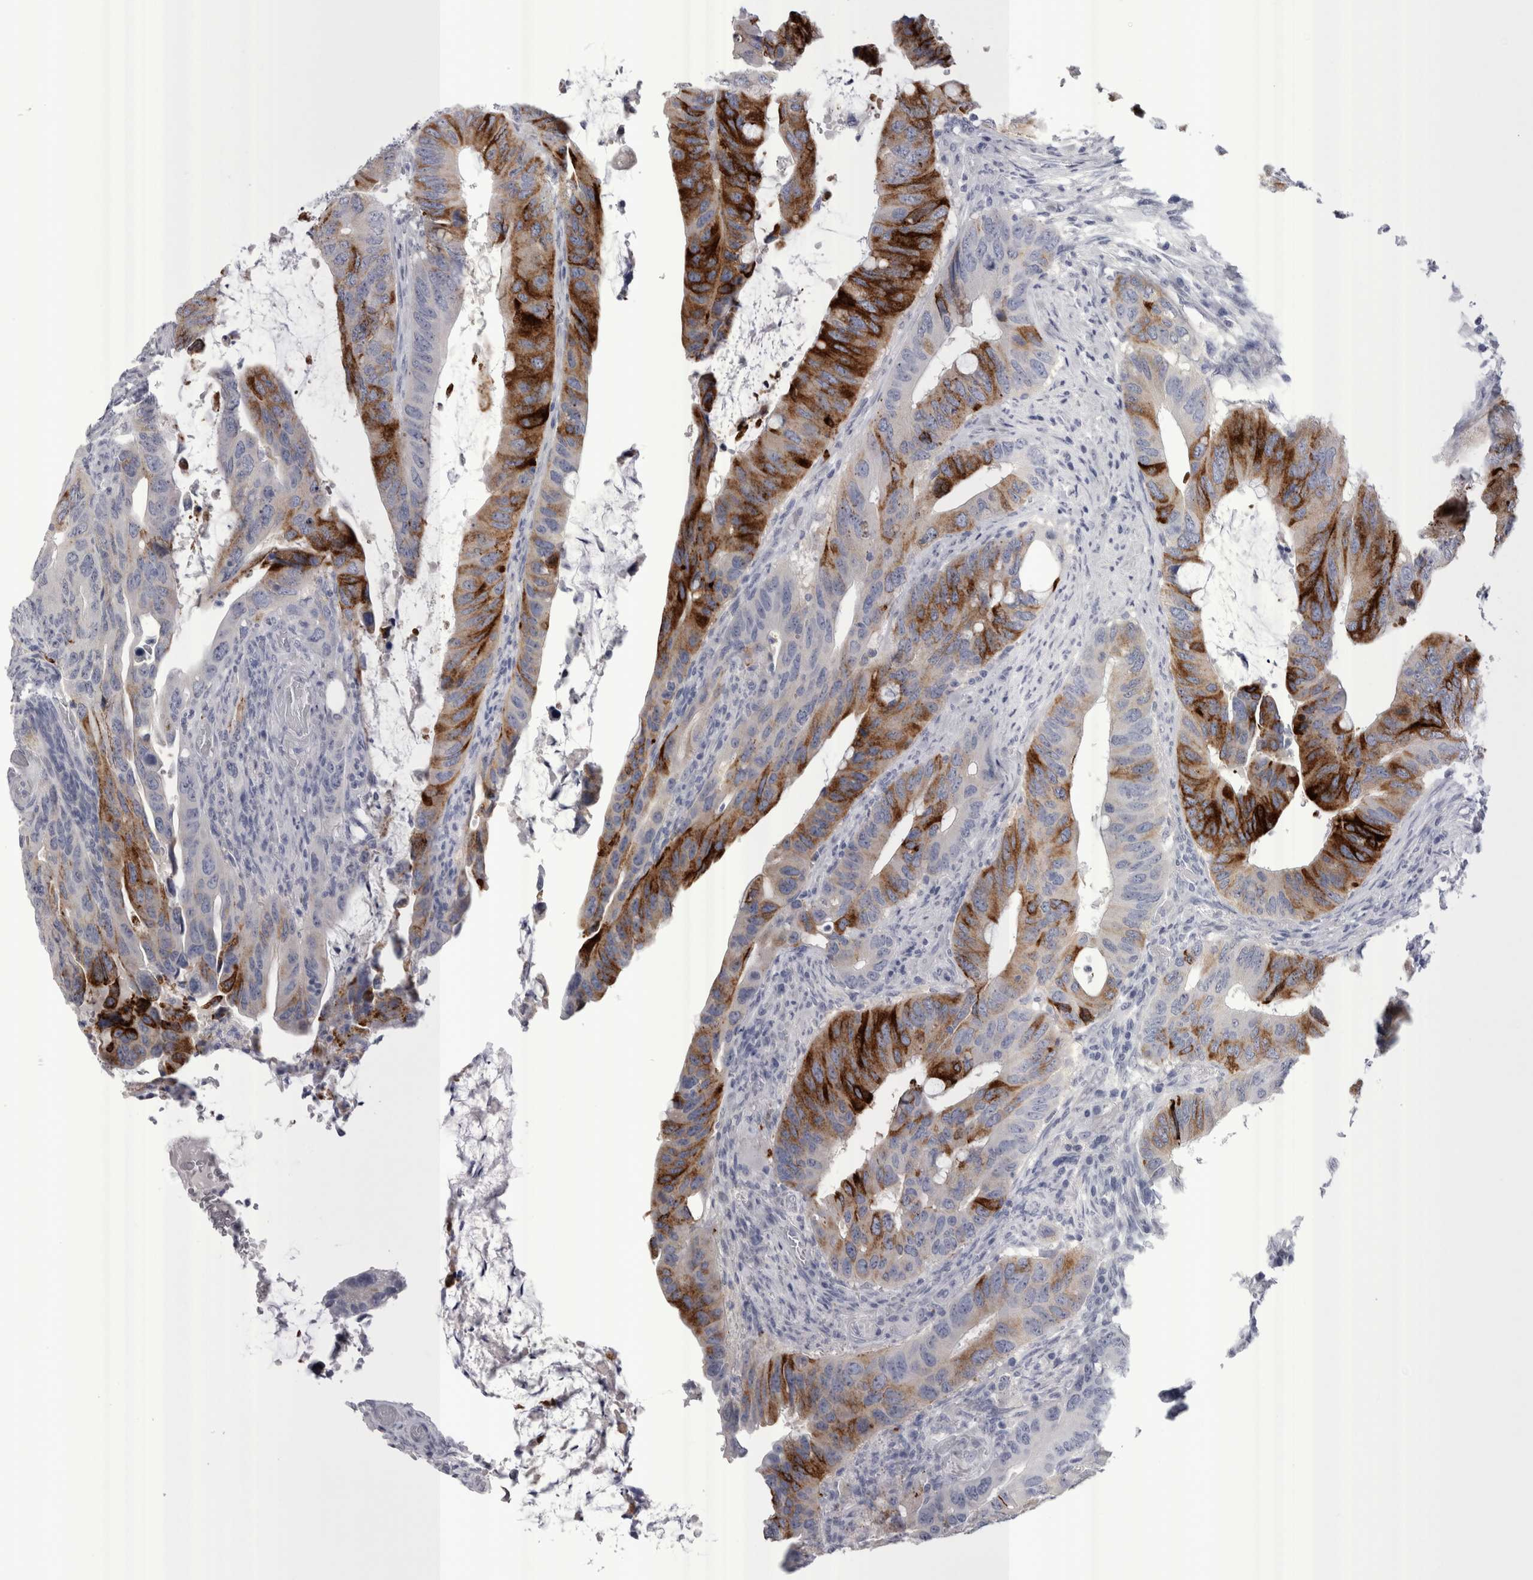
{"staining": {"intensity": "strong", "quantity": "25%-75%", "location": "cytoplasmic/membranous"}, "tissue": "colorectal cancer", "cell_type": "Tumor cells", "image_type": "cancer", "snomed": [{"axis": "morphology", "description": "Adenocarcinoma, NOS"}, {"axis": "topography", "description": "Colon"}], "caption": "Protein staining shows strong cytoplasmic/membranous positivity in approximately 25%-75% of tumor cells in colorectal cancer.", "gene": "PWP2", "patient": {"sex": "male", "age": 71}}